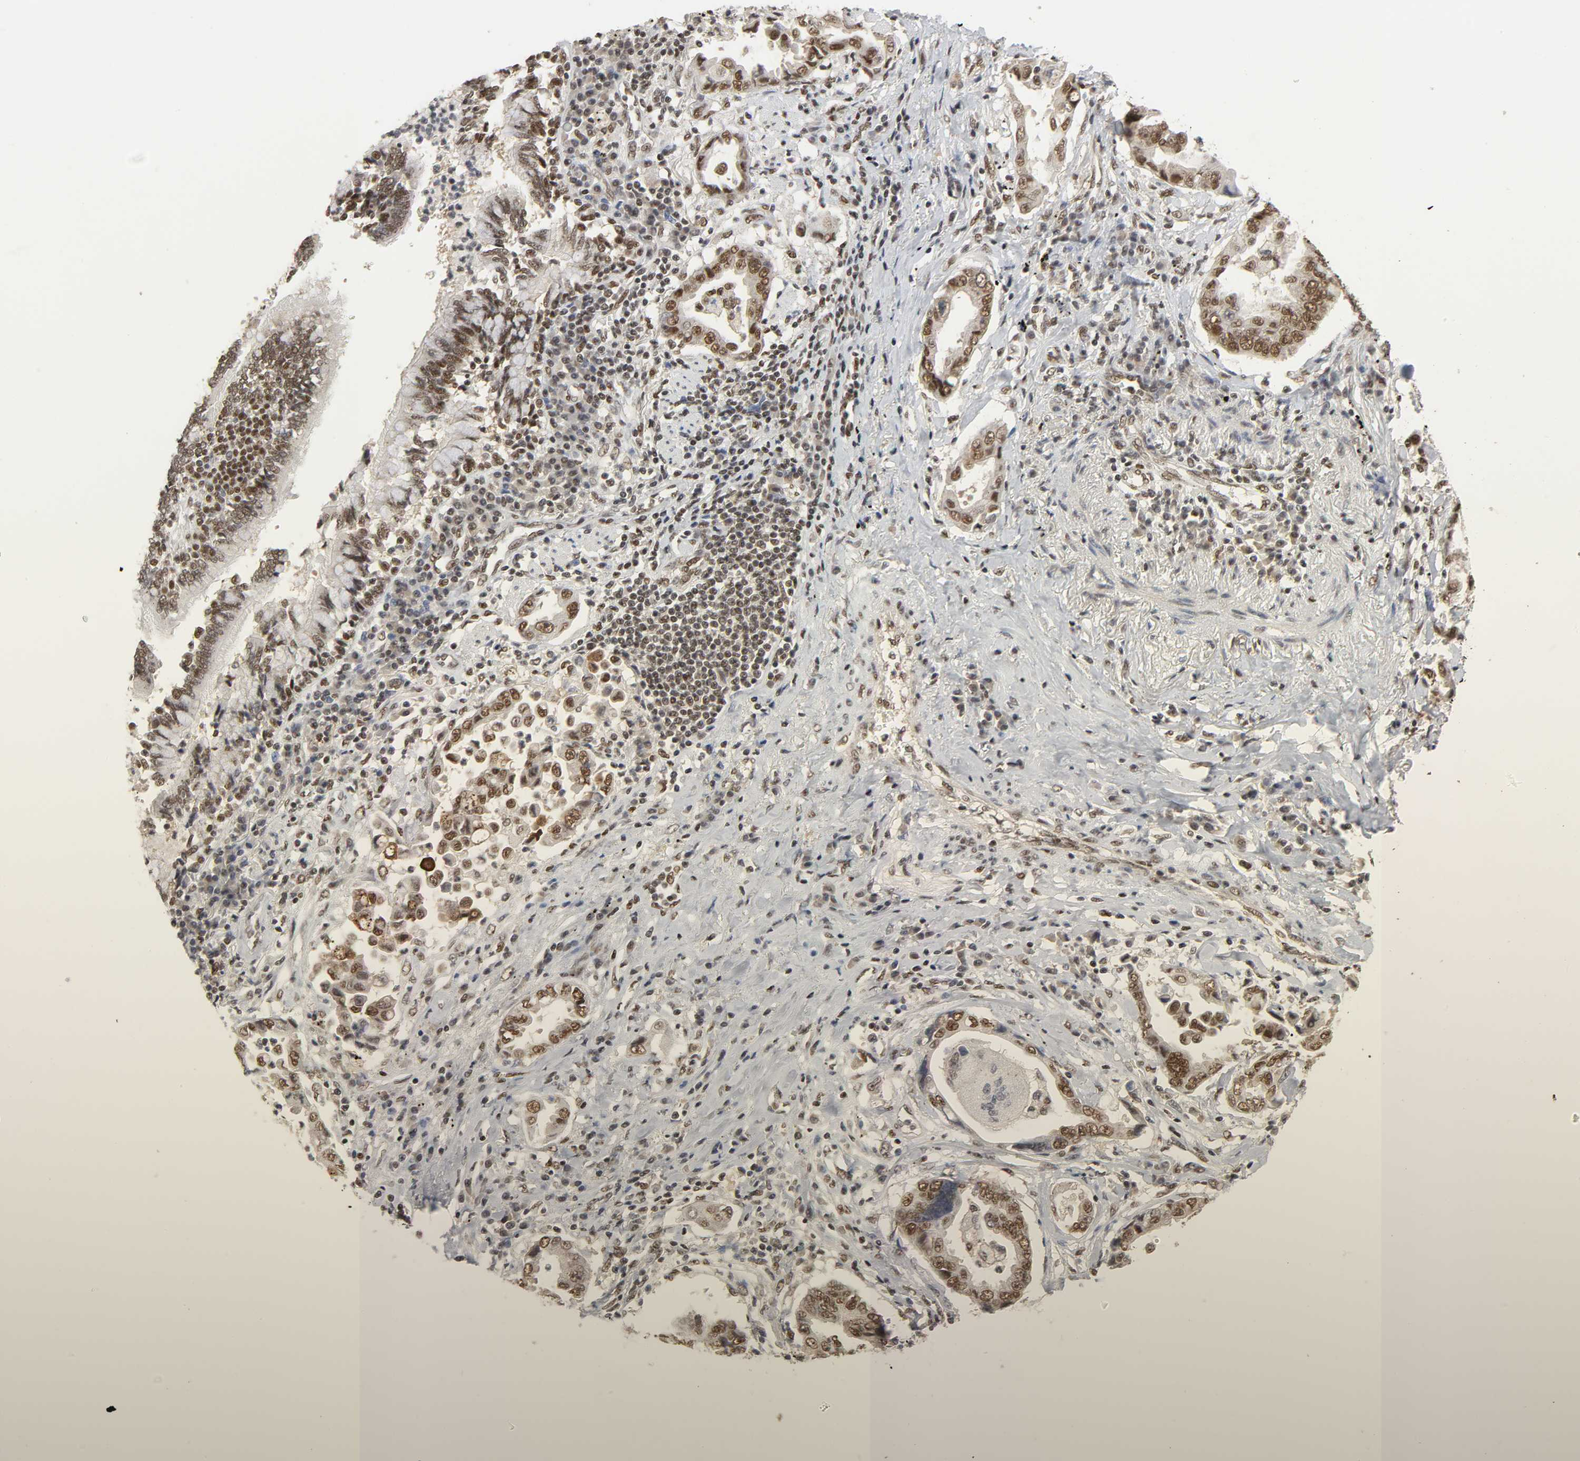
{"staining": {"intensity": "strong", "quantity": ">75%", "location": "nuclear"}, "tissue": "lung cancer", "cell_type": "Tumor cells", "image_type": "cancer", "snomed": [{"axis": "morphology", "description": "Normal tissue, NOS"}, {"axis": "morphology", "description": "Inflammation, NOS"}, {"axis": "morphology", "description": "Adenocarcinoma, NOS"}, {"axis": "topography", "description": "Lung"}], "caption": "A brown stain highlights strong nuclear staining of a protein in human lung cancer tumor cells.", "gene": "NCOA6", "patient": {"sex": "female", "age": 64}}